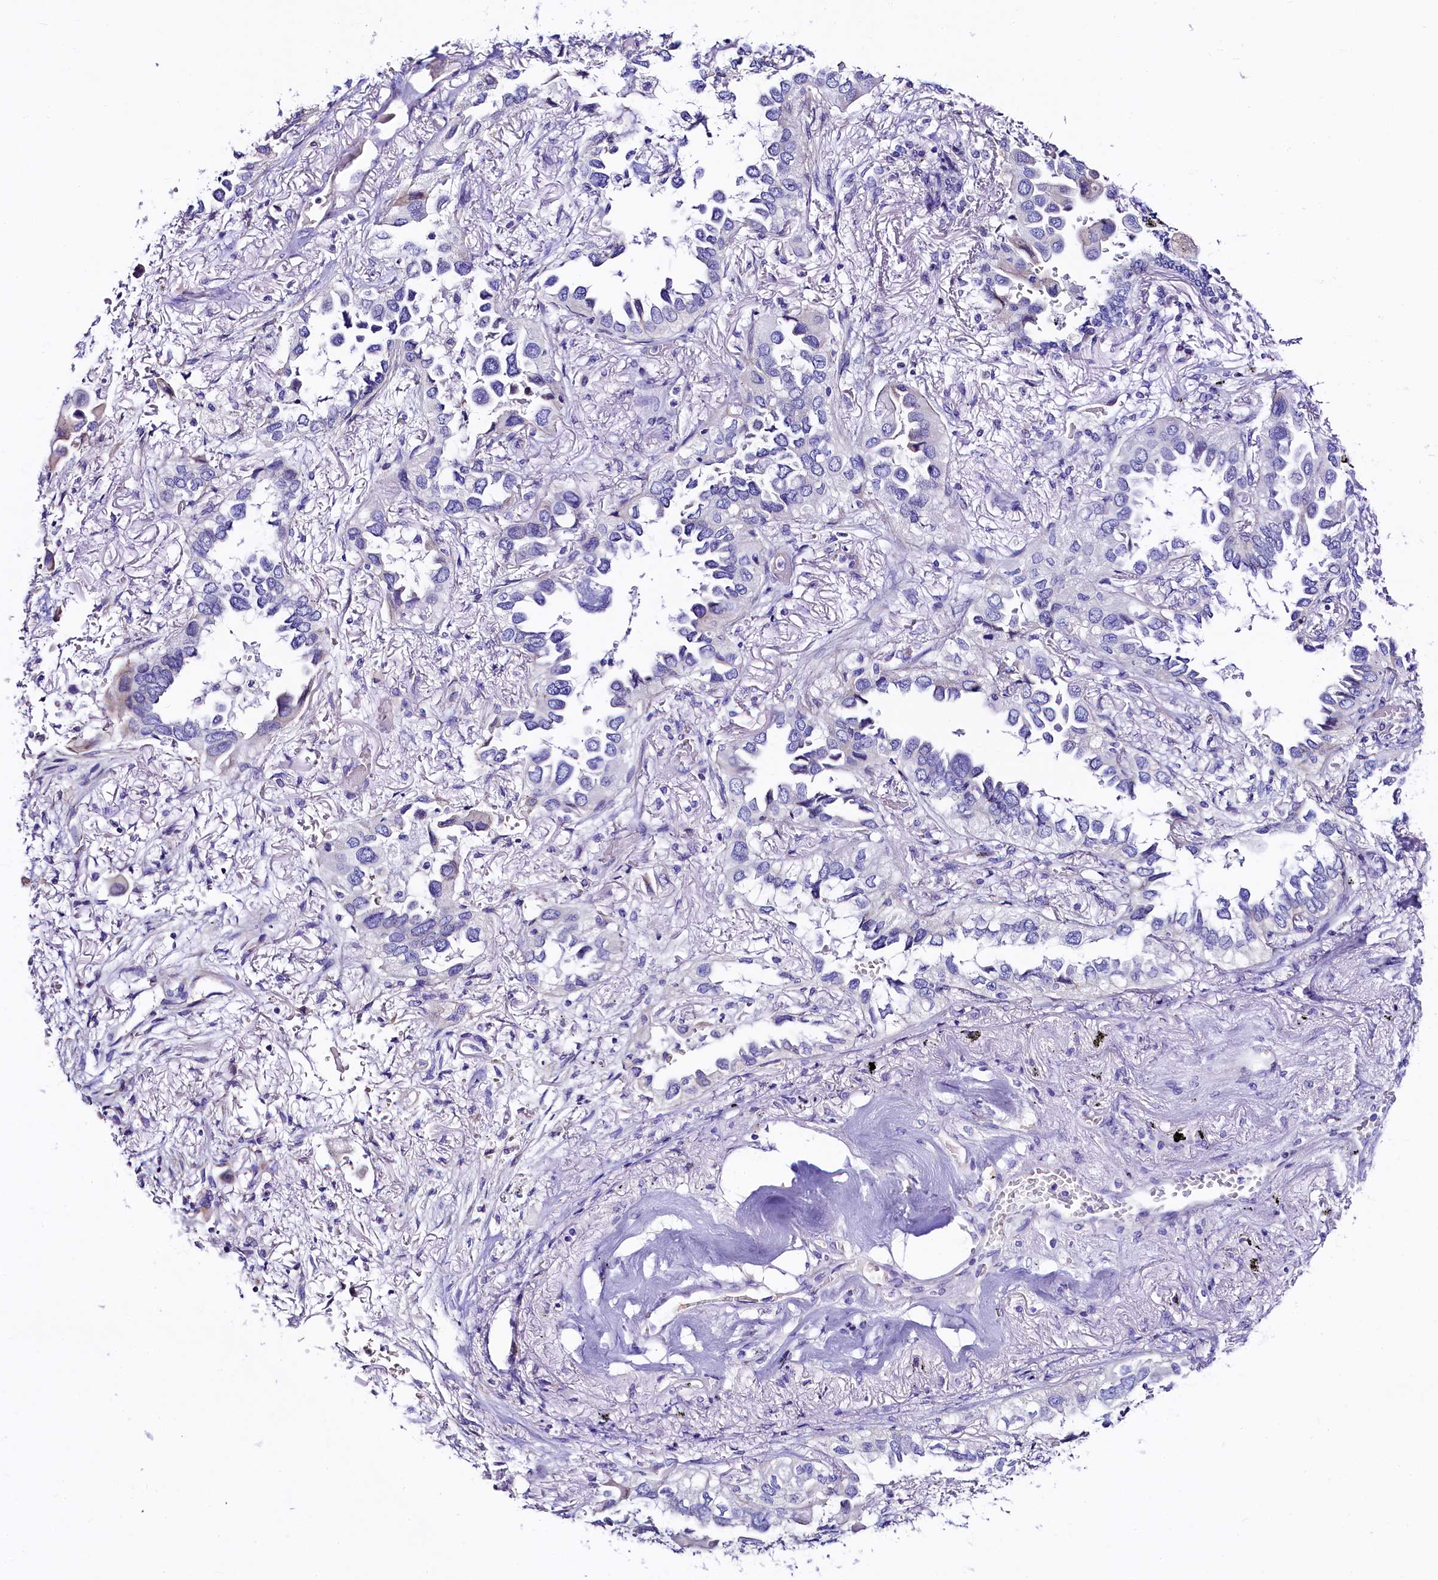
{"staining": {"intensity": "negative", "quantity": "none", "location": "none"}, "tissue": "lung cancer", "cell_type": "Tumor cells", "image_type": "cancer", "snomed": [{"axis": "morphology", "description": "Adenocarcinoma, NOS"}, {"axis": "topography", "description": "Lung"}], "caption": "High power microscopy image of an immunohistochemistry (IHC) histopathology image of lung adenocarcinoma, revealing no significant positivity in tumor cells.", "gene": "RBP3", "patient": {"sex": "female", "age": 76}}